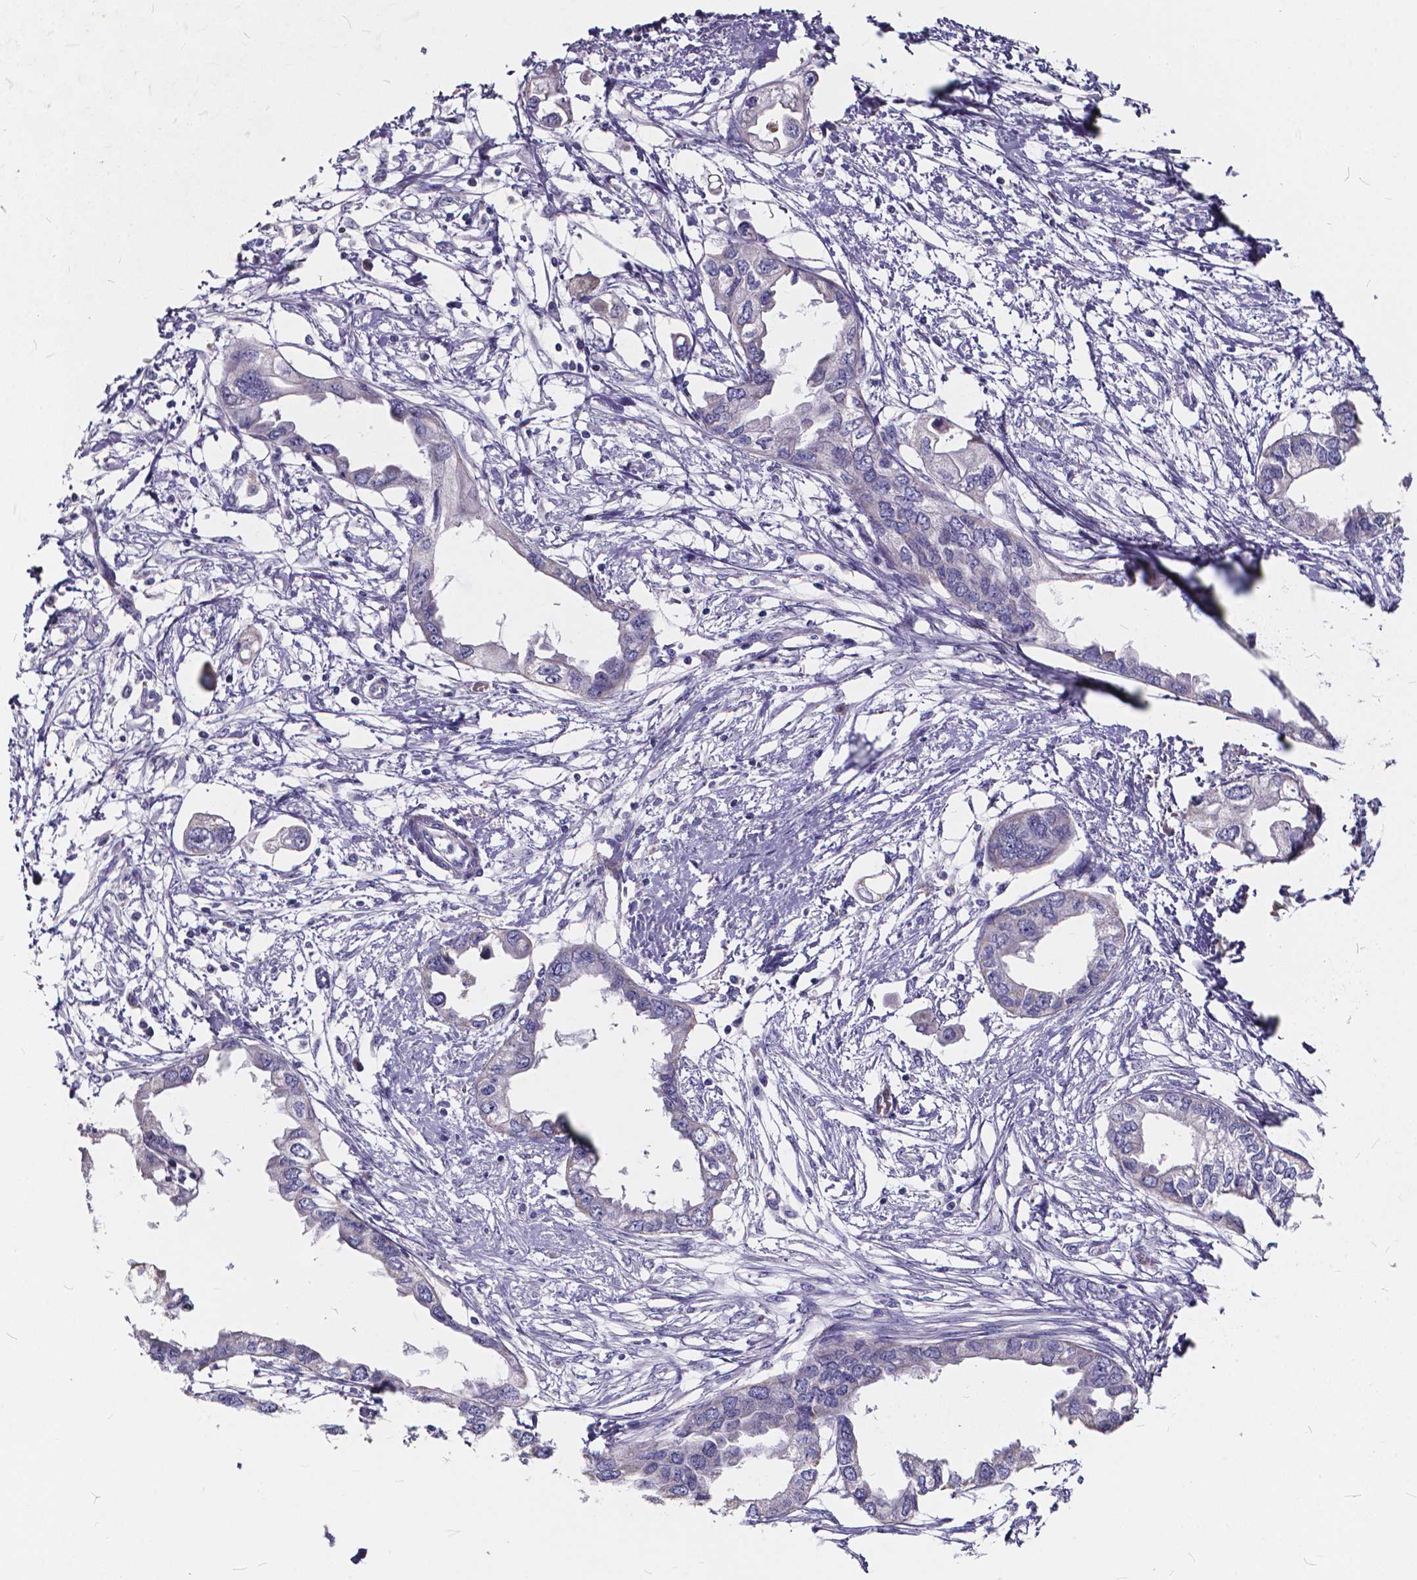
{"staining": {"intensity": "negative", "quantity": "none", "location": "none"}, "tissue": "endometrial cancer", "cell_type": "Tumor cells", "image_type": "cancer", "snomed": [{"axis": "morphology", "description": "Adenocarcinoma, NOS"}, {"axis": "morphology", "description": "Adenocarcinoma, metastatic, NOS"}, {"axis": "topography", "description": "Adipose tissue"}, {"axis": "topography", "description": "Endometrium"}], "caption": "An image of endometrial cancer (adenocarcinoma) stained for a protein displays no brown staining in tumor cells.", "gene": "SPEF2", "patient": {"sex": "female", "age": 67}}